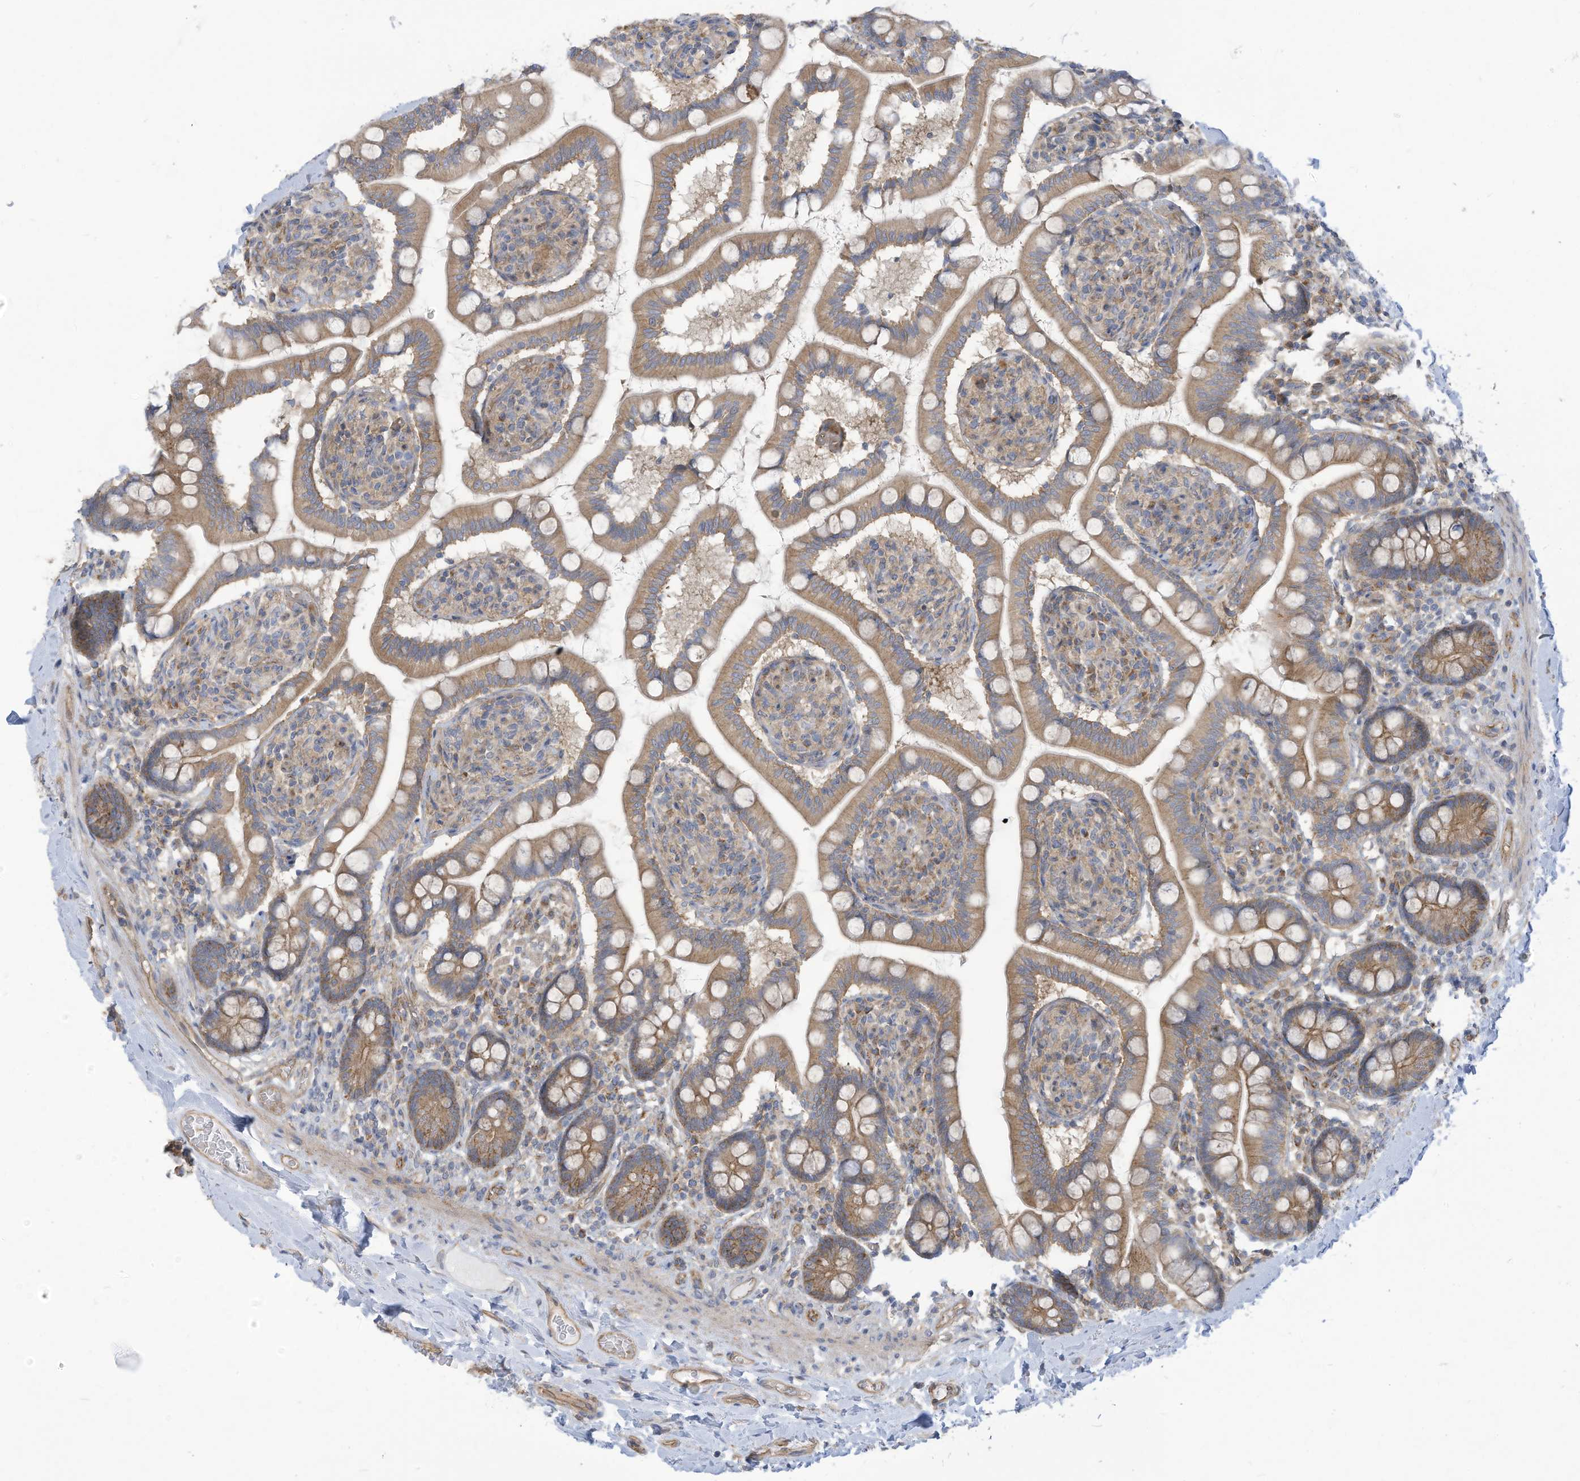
{"staining": {"intensity": "moderate", "quantity": ">75%", "location": "cytoplasmic/membranous"}, "tissue": "small intestine", "cell_type": "Glandular cells", "image_type": "normal", "snomed": [{"axis": "morphology", "description": "Normal tissue, NOS"}, {"axis": "topography", "description": "Small intestine"}], "caption": "Normal small intestine was stained to show a protein in brown. There is medium levels of moderate cytoplasmic/membranous staining in about >75% of glandular cells.", "gene": "ADAT2", "patient": {"sex": "female", "age": 64}}